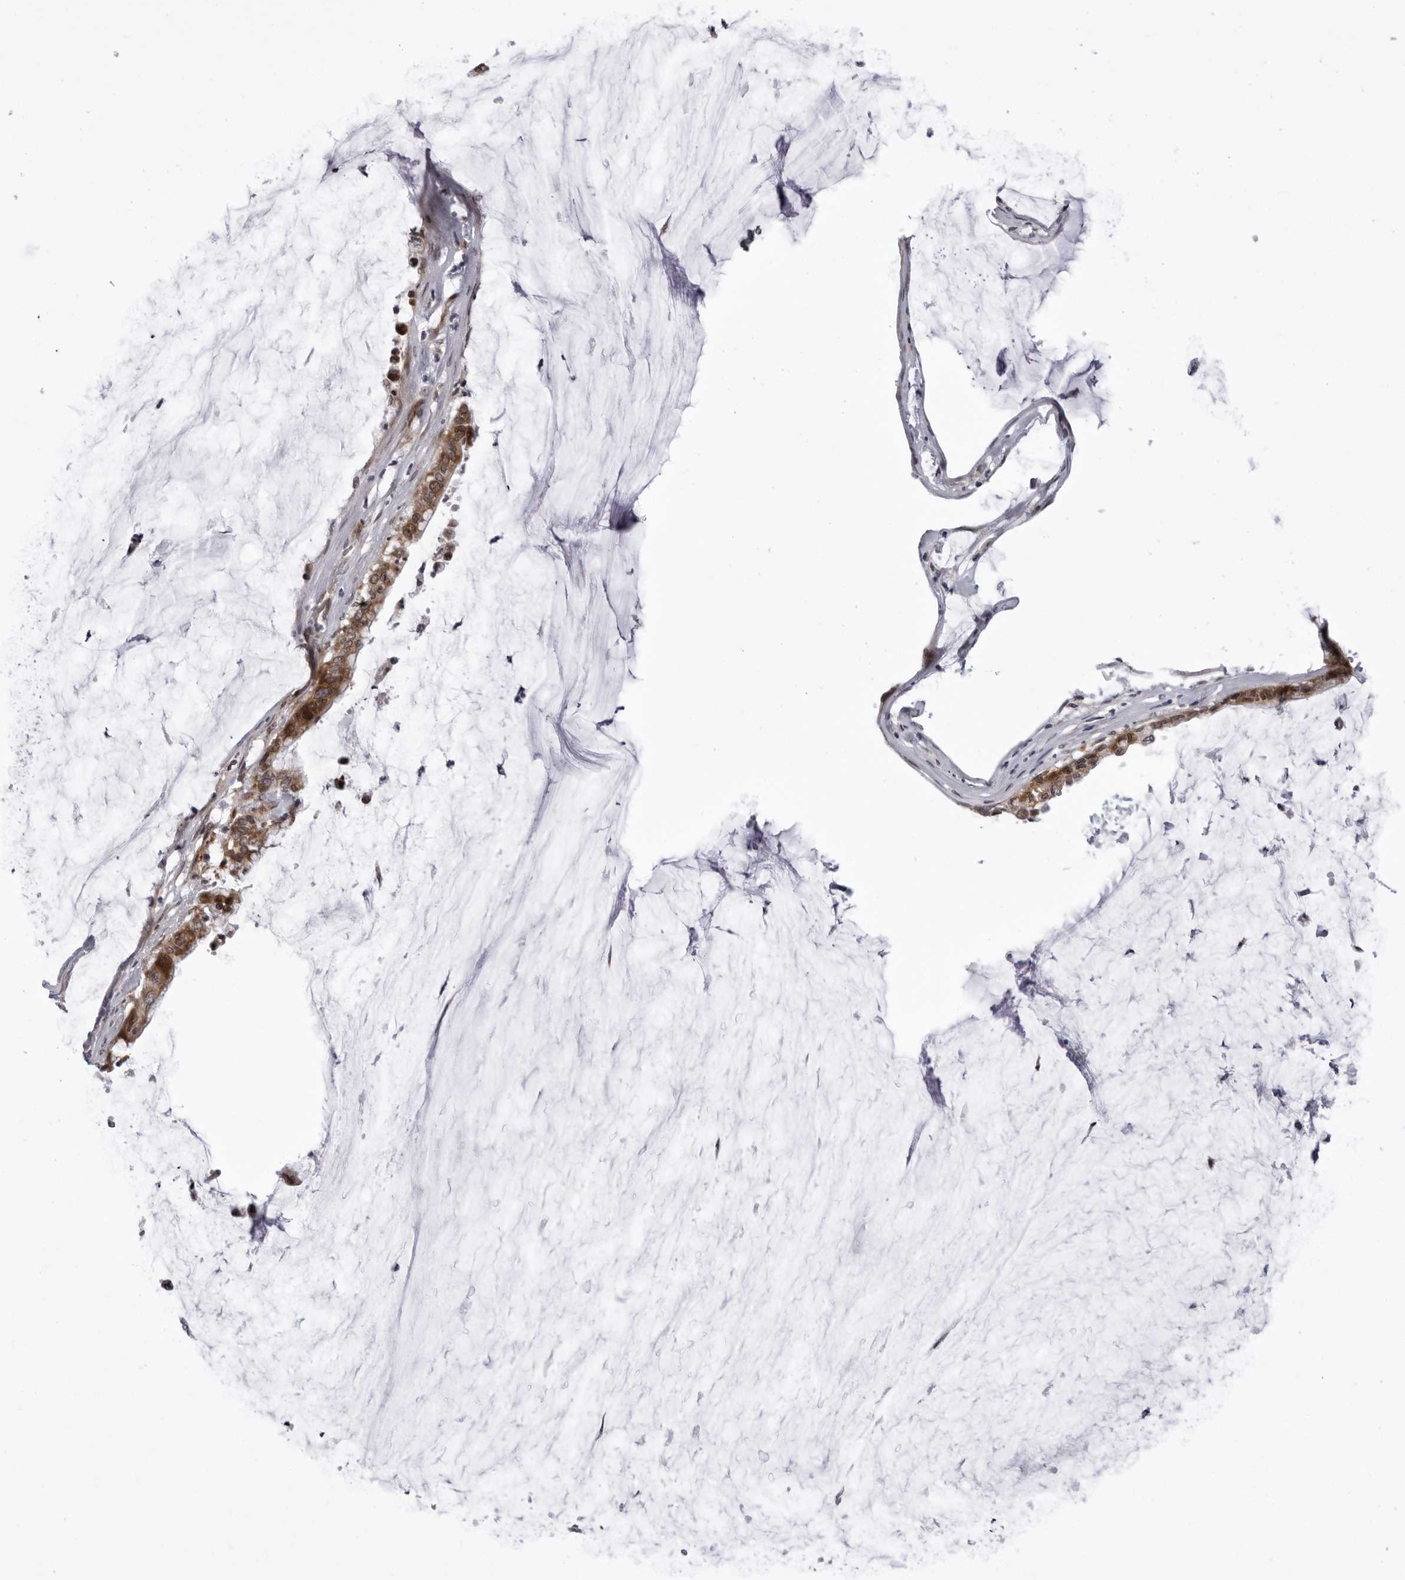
{"staining": {"intensity": "moderate", "quantity": ">75%", "location": "cytoplasmic/membranous"}, "tissue": "pancreatic cancer", "cell_type": "Tumor cells", "image_type": "cancer", "snomed": [{"axis": "morphology", "description": "Adenocarcinoma, NOS"}, {"axis": "topography", "description": "Pancreas"}], "caption": "Immunohistochemical staining of human pancreatic cancer displays medium levels of moderate cytoplasmic/membranous protein positivity in approximately >75% of tumor cells. Nuclei are stained in blue.", "gene": "GCSAML", "patient": {"sex": "male", "age": 41}}